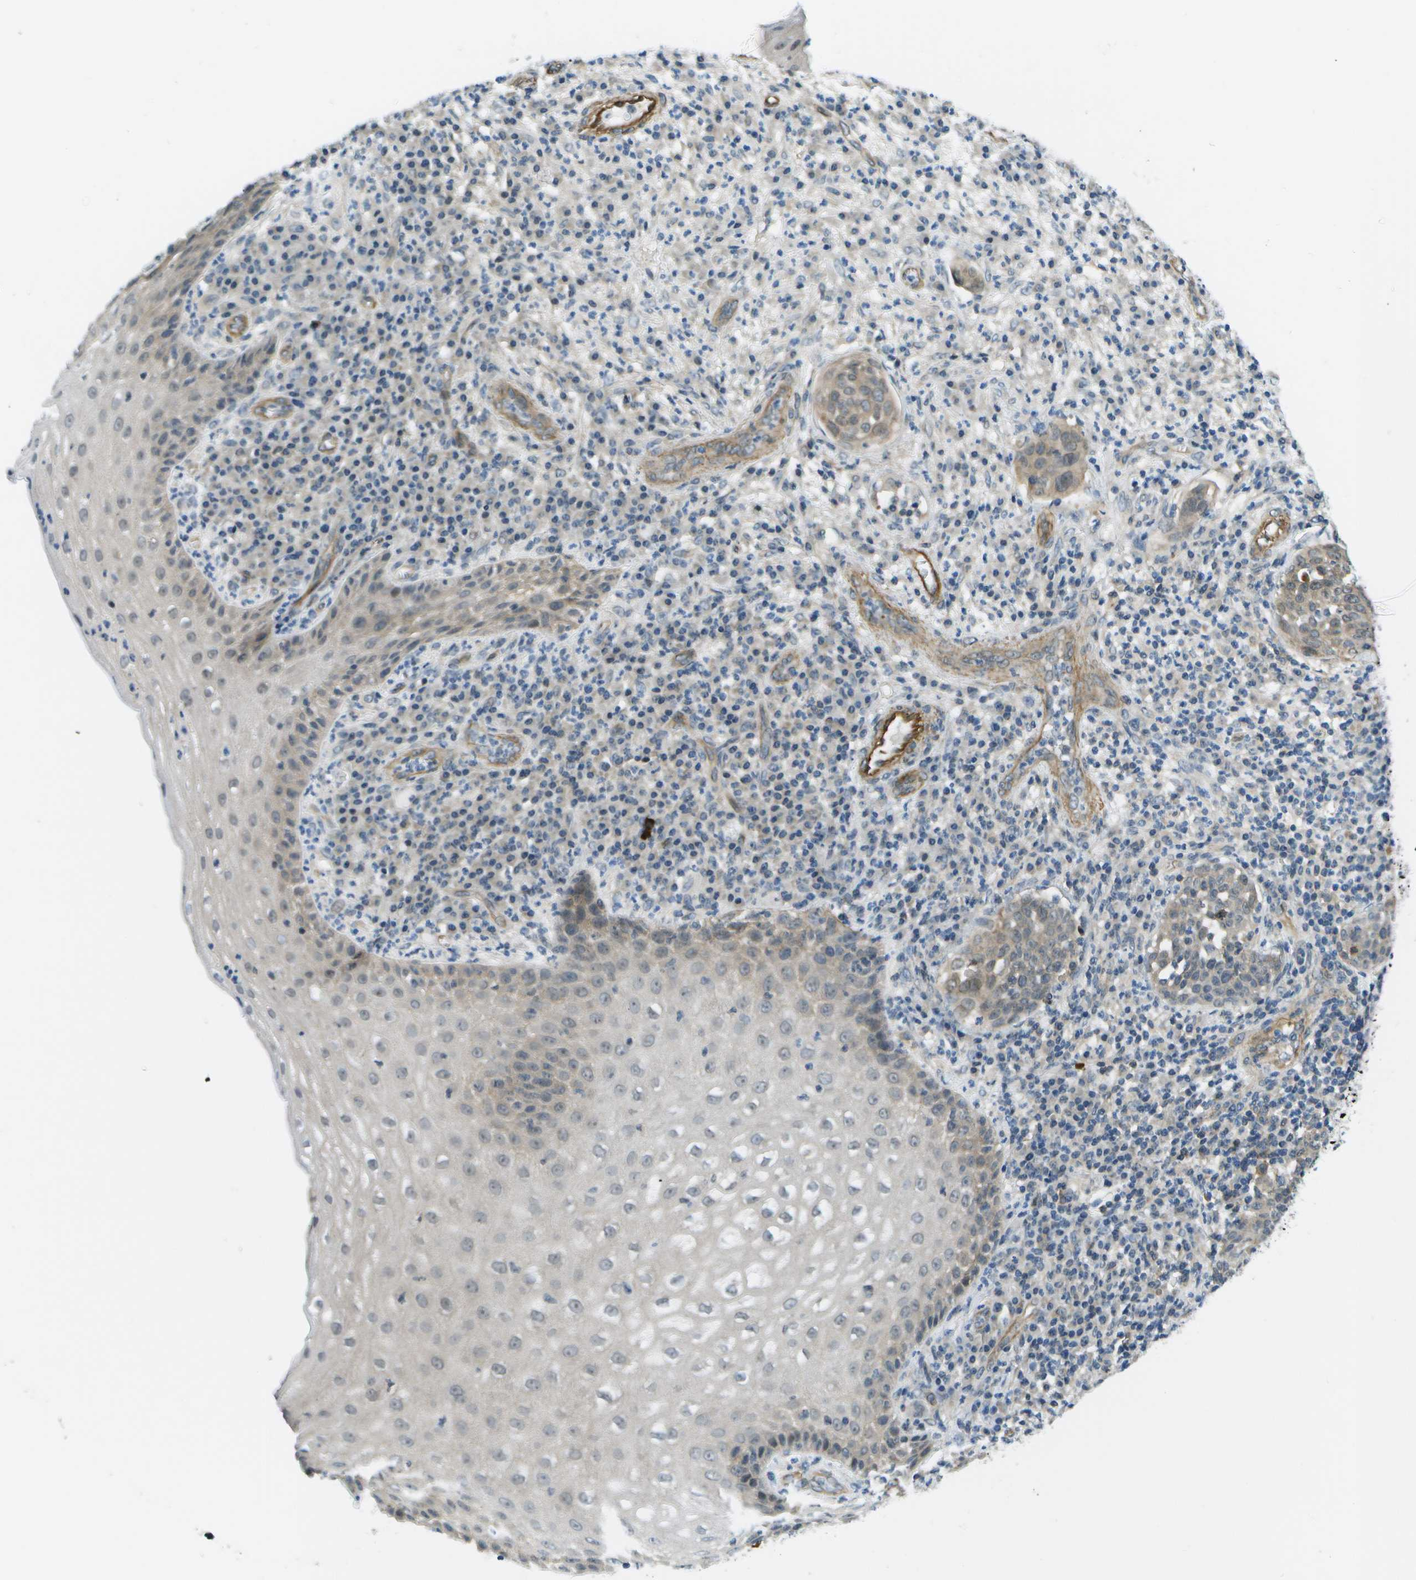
{"staining": {"intensity": "weak", "quantity": "<25%", "location": "cytoplasmic/membranous"}, "tissue": "cervical cancer", "cell_type": "Tumor cells", "image_type": "cancer", "snomed": [{"axis": "morphology", "description": "Squamous cell carcinoma, NOS"}, {"axis": "topography", "description": "Cervix"}], "caption": "This photomicrograph is of cervical cancer stained with immunohistochemistry (IHC) to label a protein in brown with the nuclei are counter-stained blue. There is no positivity in tumor cells.", "gene": "KIAA0040", "patient": {"sex": "female", "age": 34}}